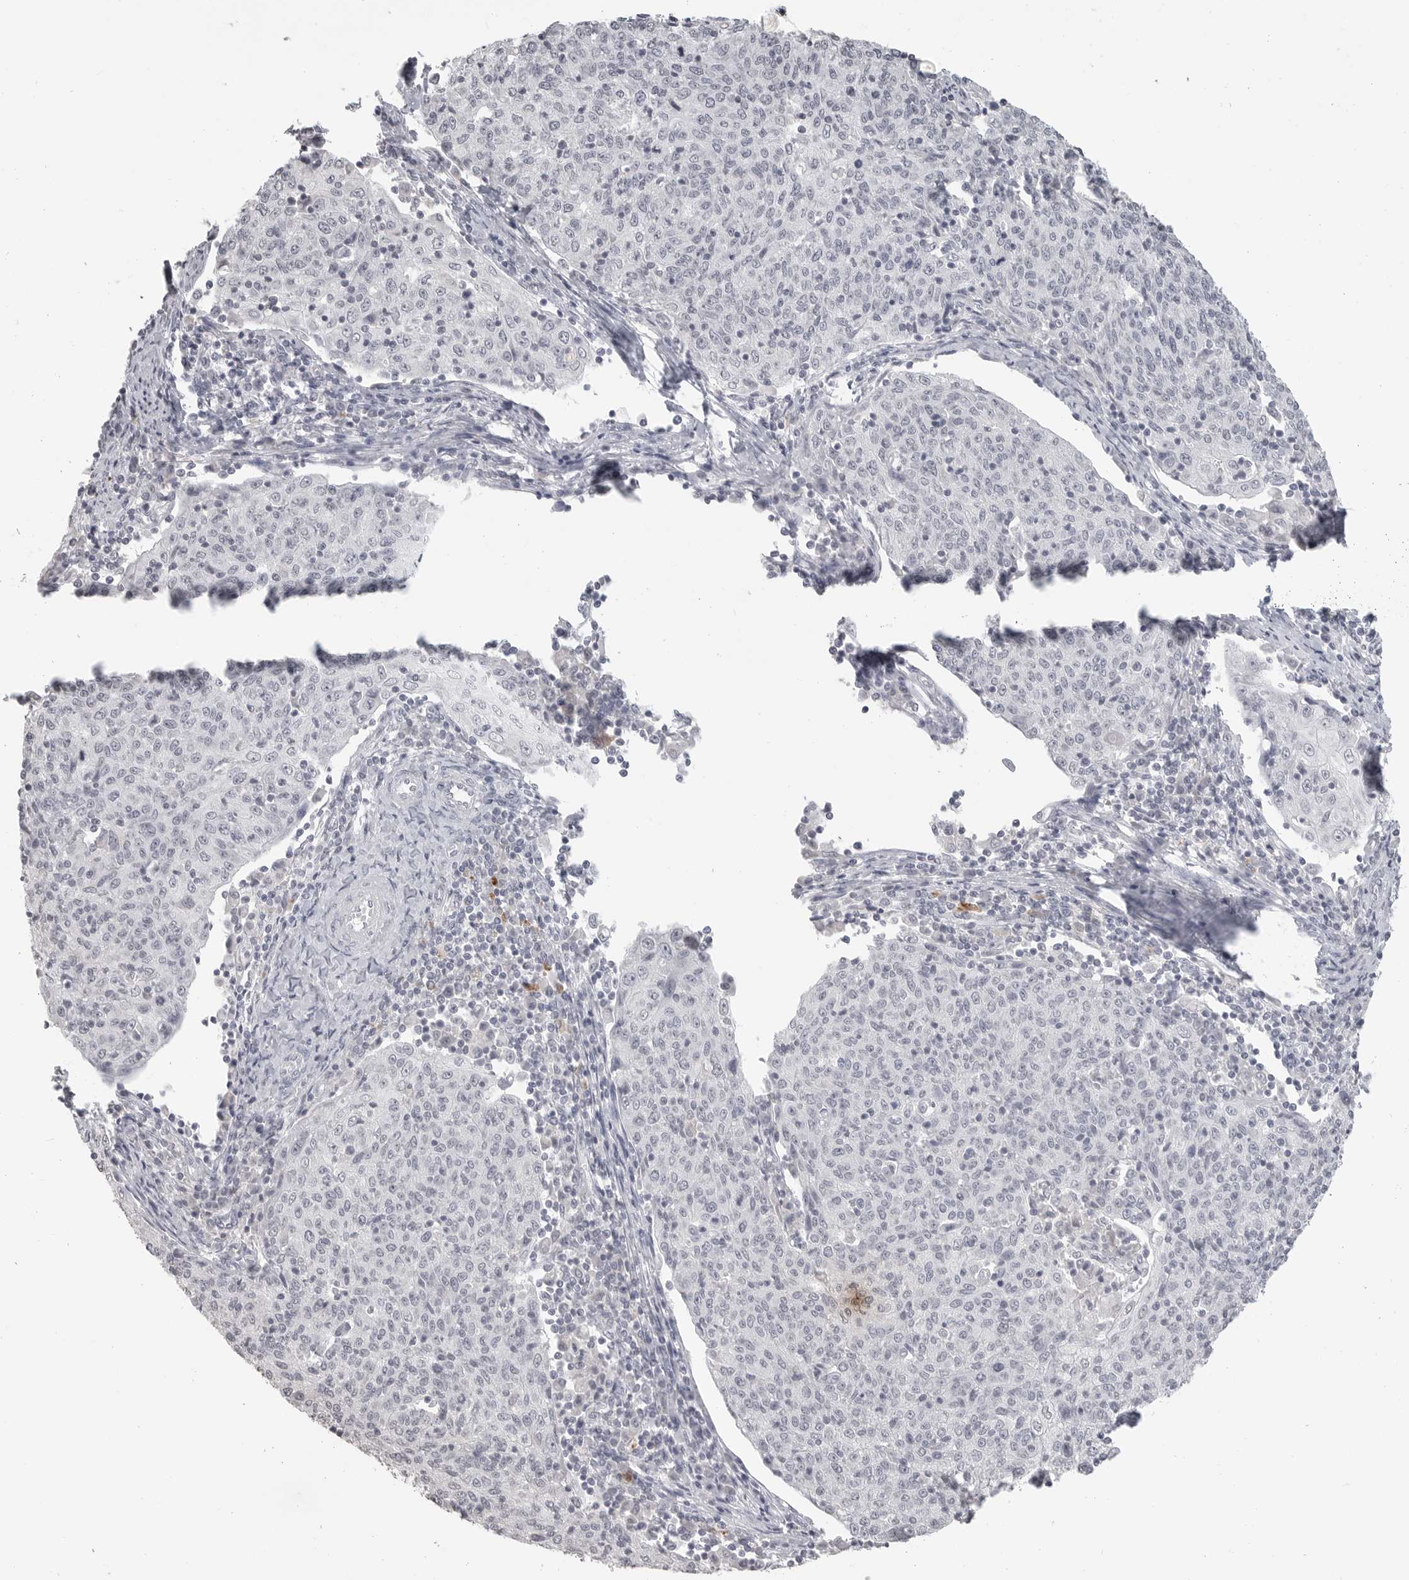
{"staining": {"intensity": "negative", "quantity": "none", "location": "none"}, "tissue": "cervical cancer", "cell_type": "Tumor cells", "image_type": "cancer", "snomed": [{"axis": "morphology", "description": "Squamous cell carcinoma, NOS"}, {"axis": "topography", "description": "Cervix"}], "caption": "Cervical cancer was stained to show a protein in brown. There is no significant staining in tumor cells. Brightfield microscopy of immunohistochemistry stained with DAB (3,3'-diaminobenzidine) (brown) and hematoxylin (blue), captured at high magnification.", "gene": "PRSS1", "patient": {"sex": "female", "age": 48}}